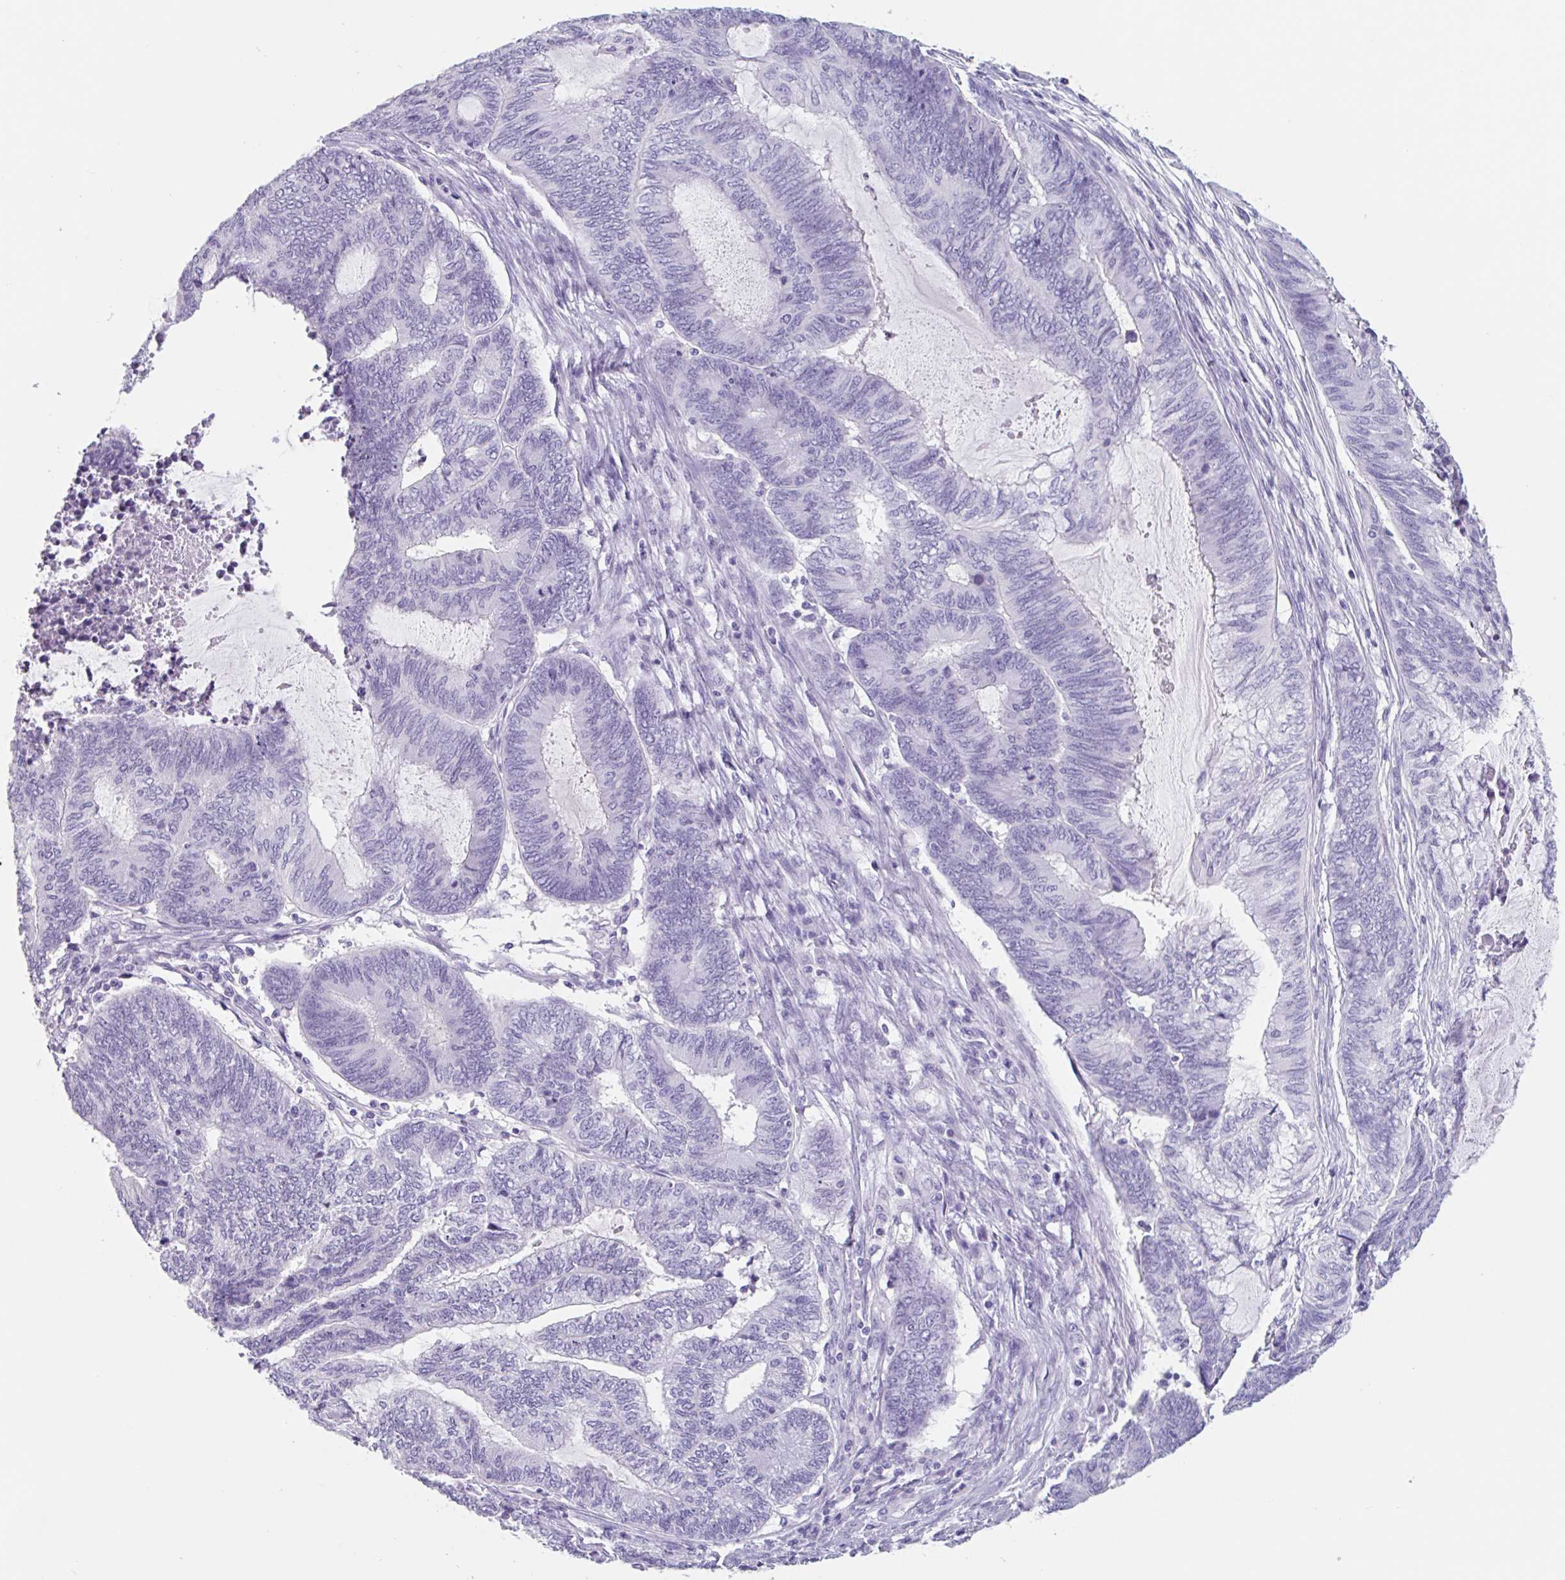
{"staining": {"intensity": "negative", "quantity": "none", "location": "none"}, "tissue": "endometrial cancer", "cell_type": "Tumor cells", "image_type": "cancer", "snomed": [{"axis": "morphology", "description": "Adenocarcinoma, NOS"}, {"axis": "topography", "description": "Uterus"}, {"axis": "topography", "description": "Endometrium"}], "caption": "The IHC histopathology image has no significant expression in tumor cells of adenocarcinoma (endometrial) tissue. The staining is performed using DAB brown chromogen with nuclei counter-stained in using hematoxylin.", "gene": "EMC4", "patient": {"sex": "female", "age": 70}}